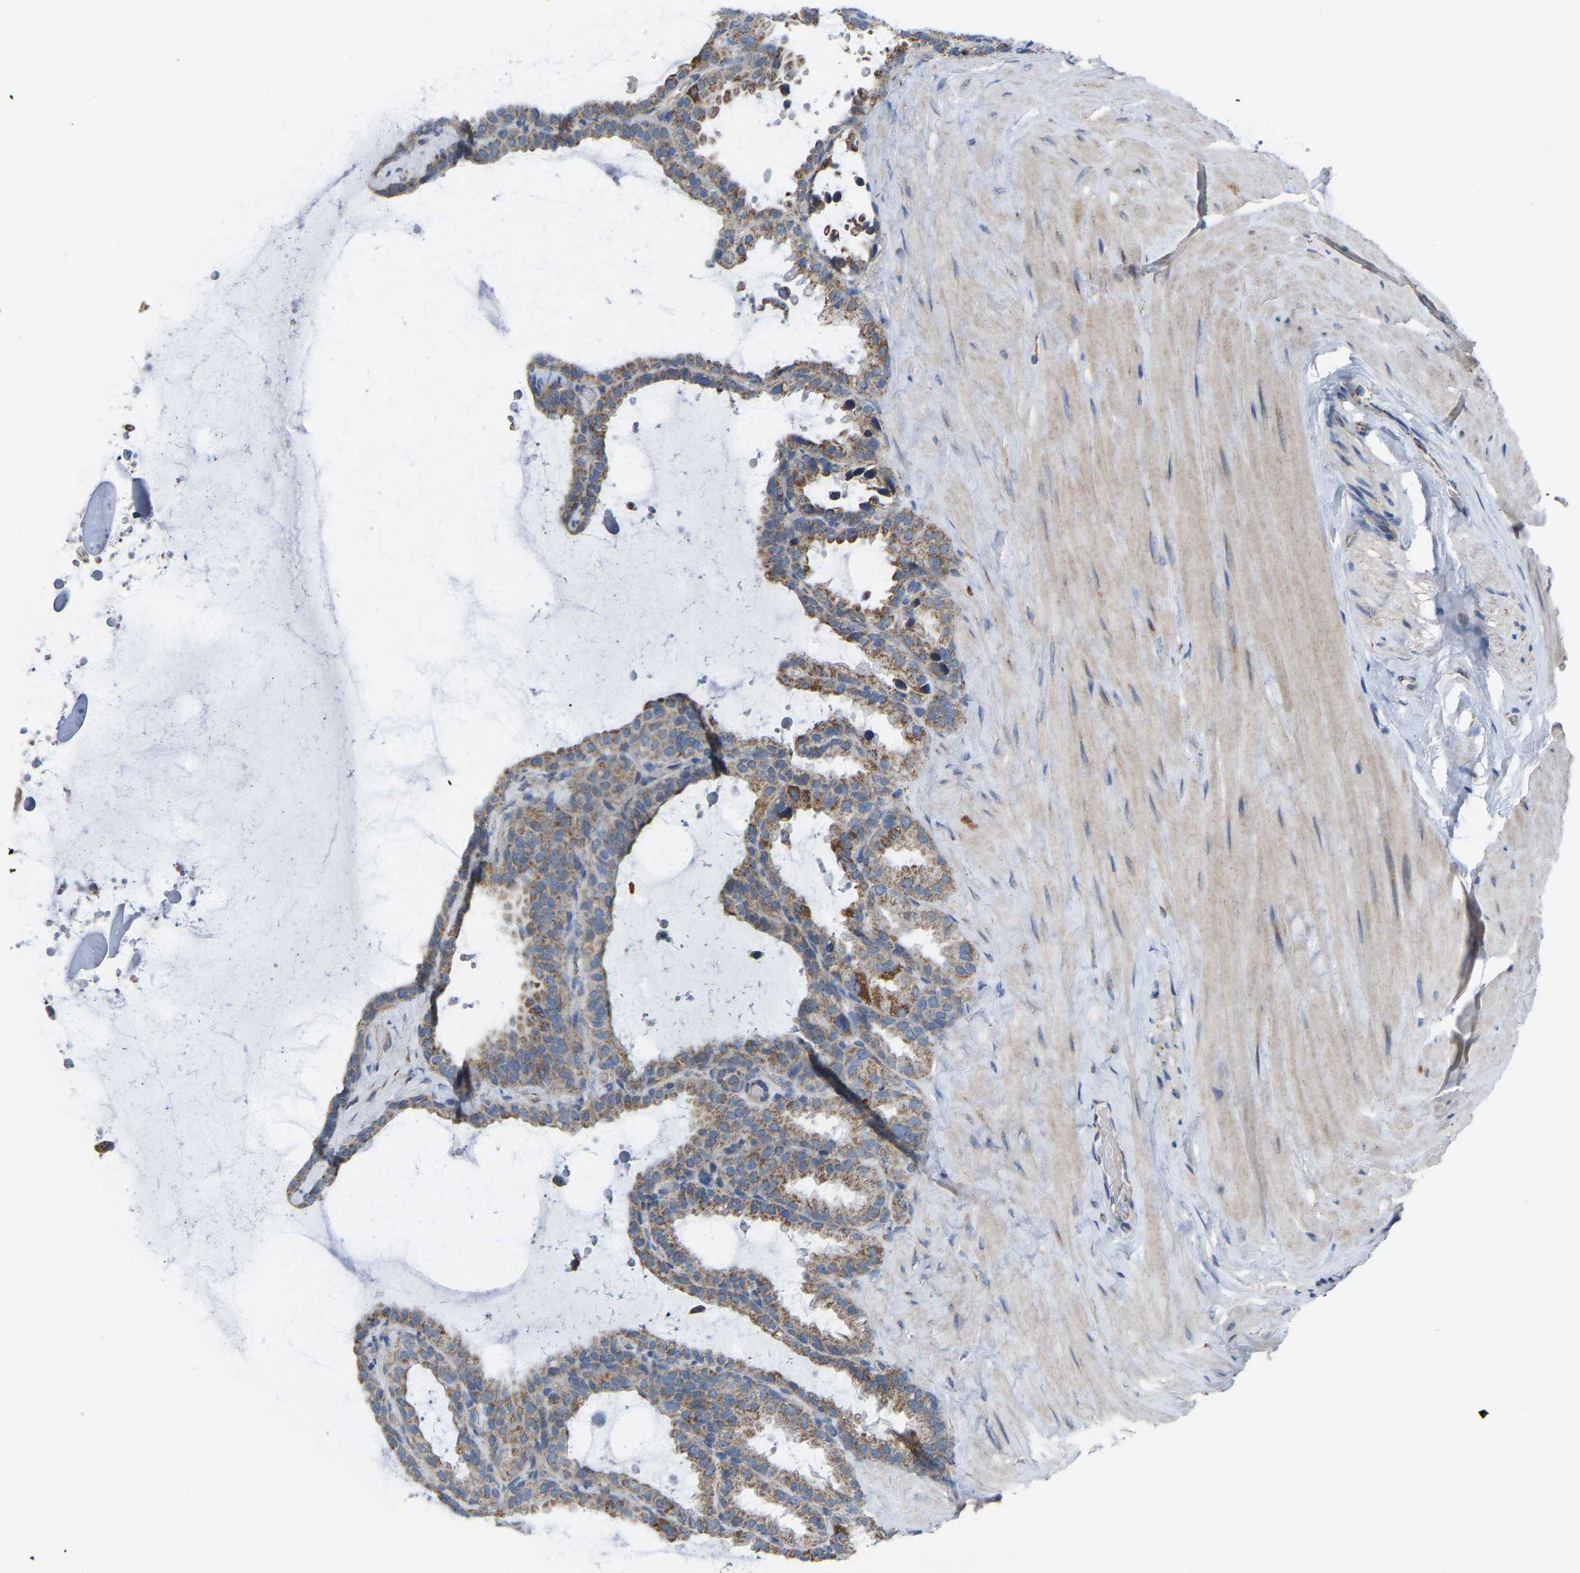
{"staining": {"intensity": "moderate", "quantity": ">75%", "location": "cytoplasmic/membranous"}, "tissue": "seminal vesicle", "cell_type": "Glandular cells", "image_type": "normal", "snomed": [{"axis": "morphology", "description": "Normal tissue, NOS"}, {"axis": "topography", "description": "Seminal veicle"}], "caption": "Seminal vesicle stained with immunohistochemistry (IHC) exhibits moderate cytoplasmic/membranous expression in about >75% of glandular cells. (Stains: DAB in brown, nuclei in blue, Microscopy: brightfield microscopy at high magnification).", "gene": "BCL10", "patient": {"sex": "male", "age": 46}}